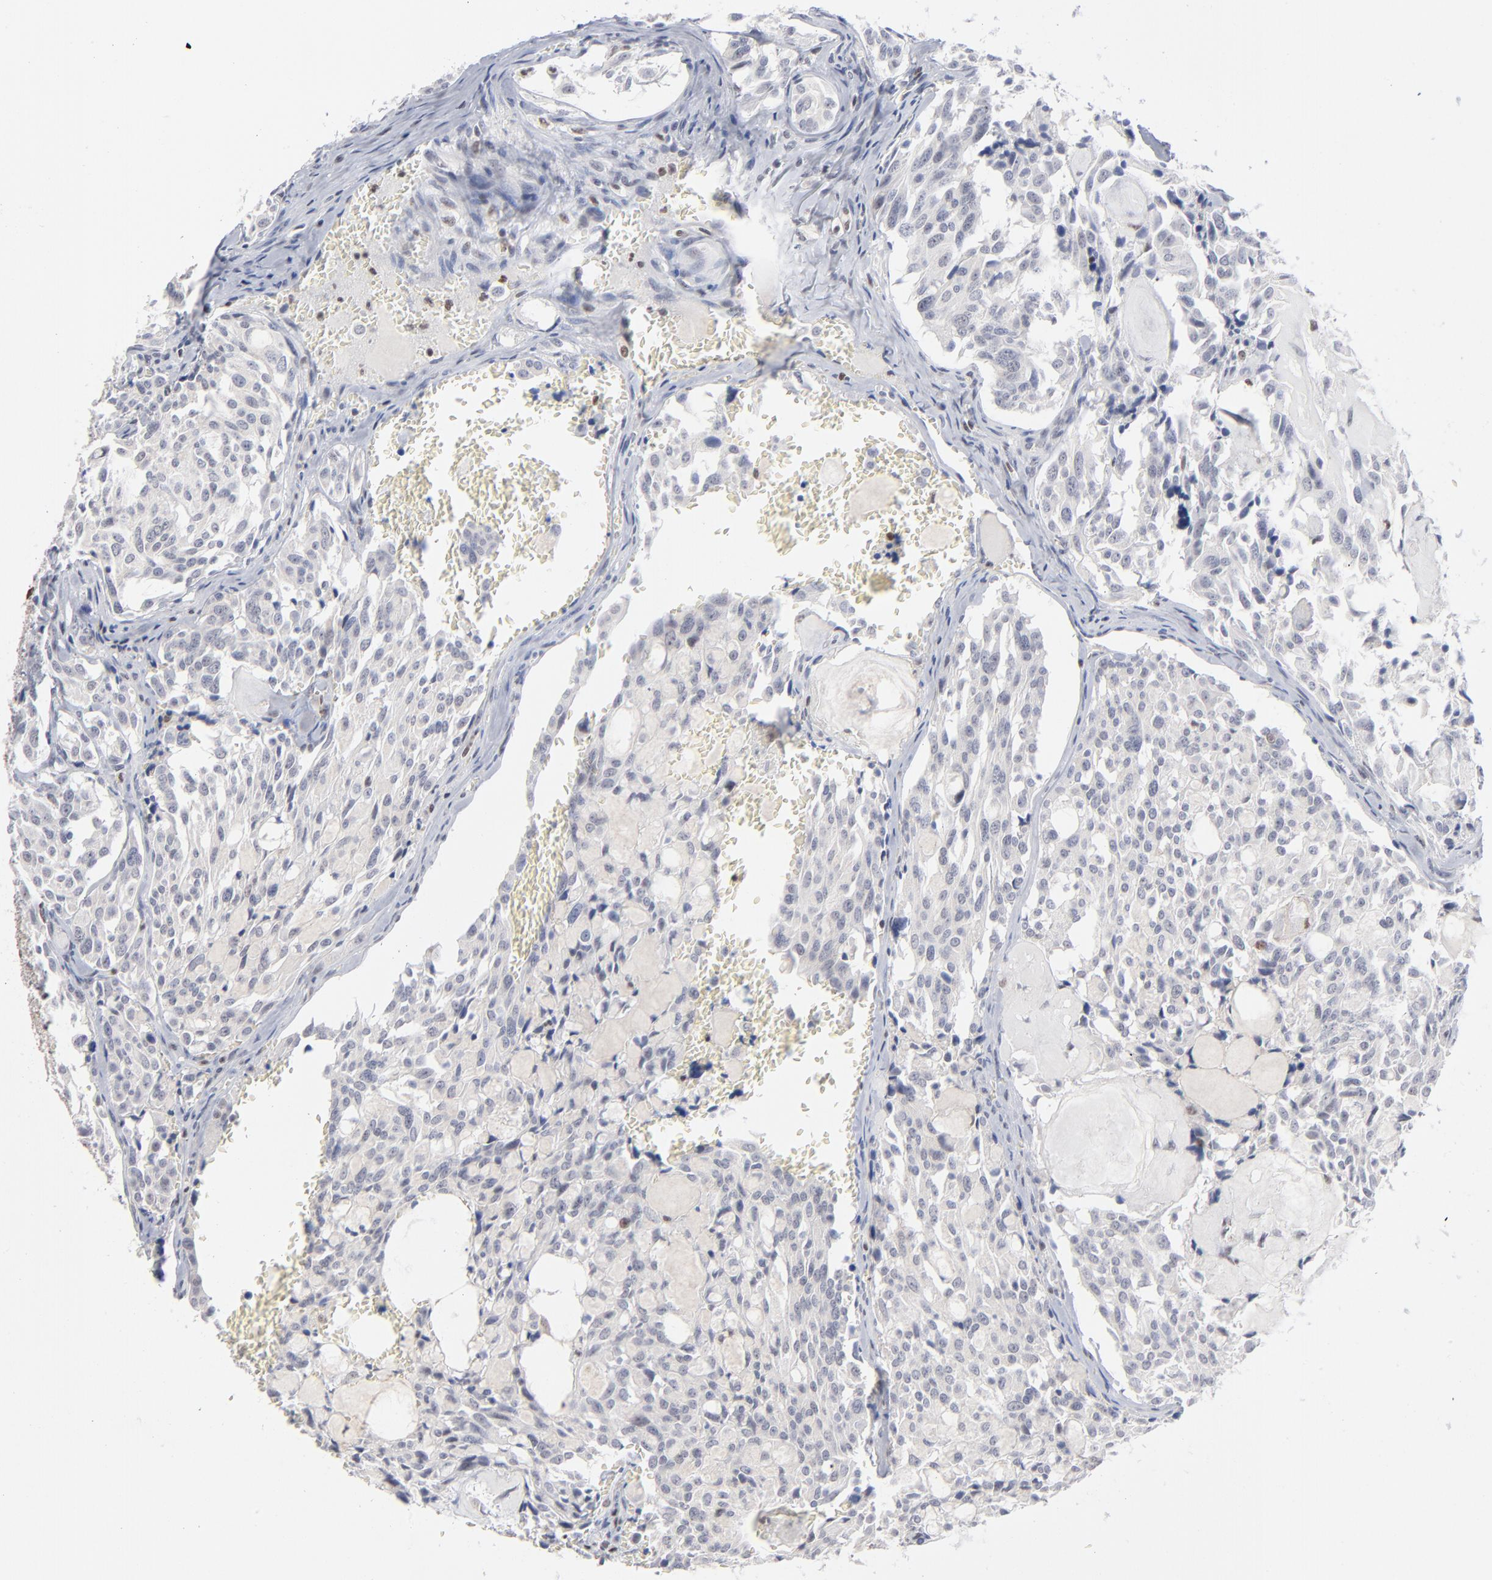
{"staining": {"intensity": "negative", "quantity": "none", "location": "none"}, "tissue": "thyroid cancer", "cell_type": "Tumor cells", "image_type": "cancer", "snomed": [{"axis": "morphology", "description": "Carcinoma, NOS"}, {"axis": "morphology", "description": "Carcinoid, malignant, NOS"}, {"axis": "topography", "description": "Thyroid gland"}], "caption": "A micrograph of human carcinoma (thyroid) is negative for staining in tumor cells.", "gene": "MAX", "patient": {"sex": "male", "age": 33}}